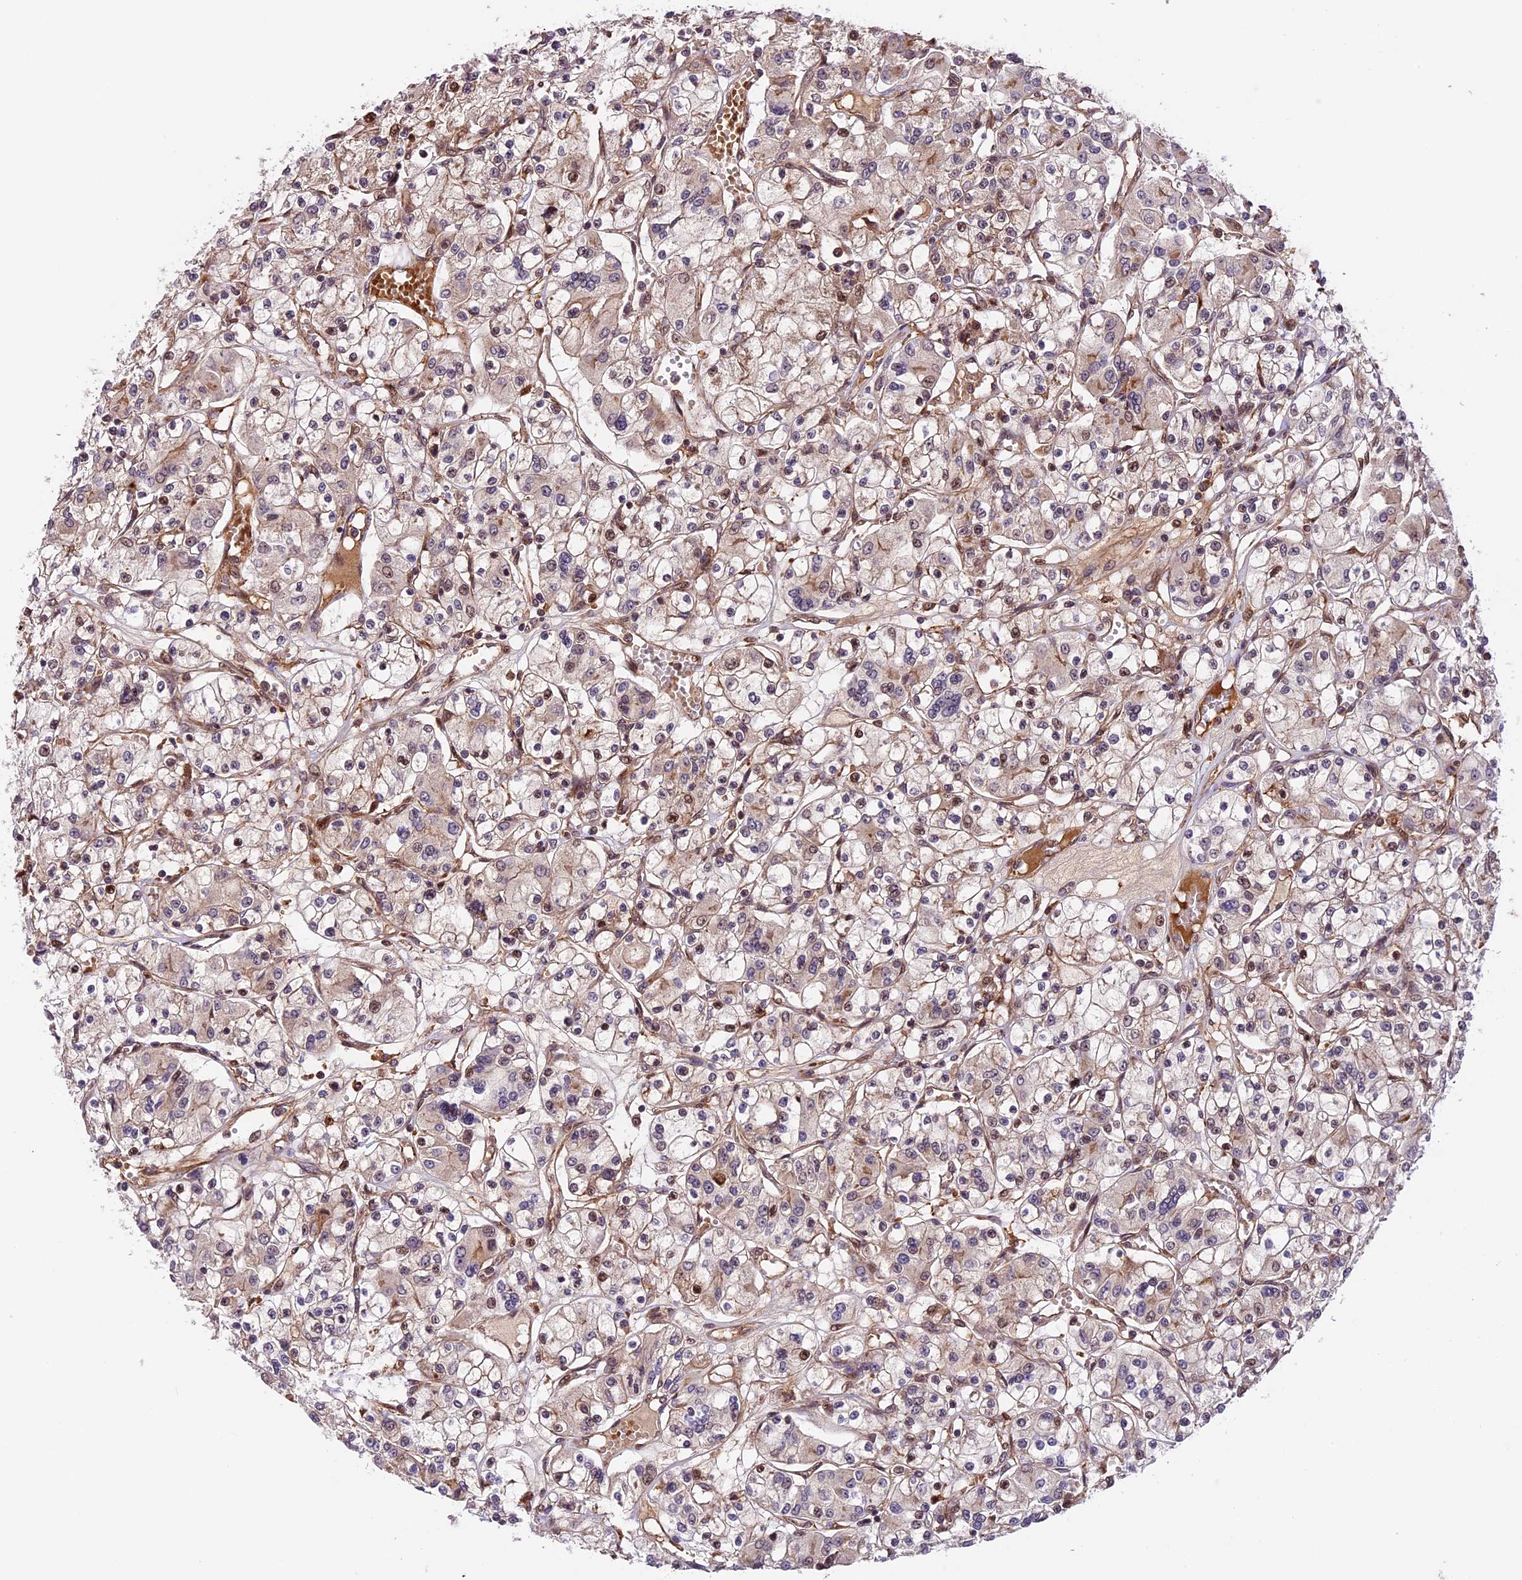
{"staining": {"intensity": "moderate", "quantity": "25%-75%", "location": "cytoplasmic/membranous,nuclear"}, "tissue": "renal cancer", "cell_type": "Tumor cells", "image_type": "cancer", "snomed": [{"axis": "morphology", "description": "Adenocarcinoma, NOS"}, {"axis": "topography", "description": "Kidney"}], "caption": "Human adenocarcinoma (renal) stained with a protein marker demonstrates moderate staining in tumor cells.", "gene": "DHX38", "patient": {"sex": "female", "age": 59}}